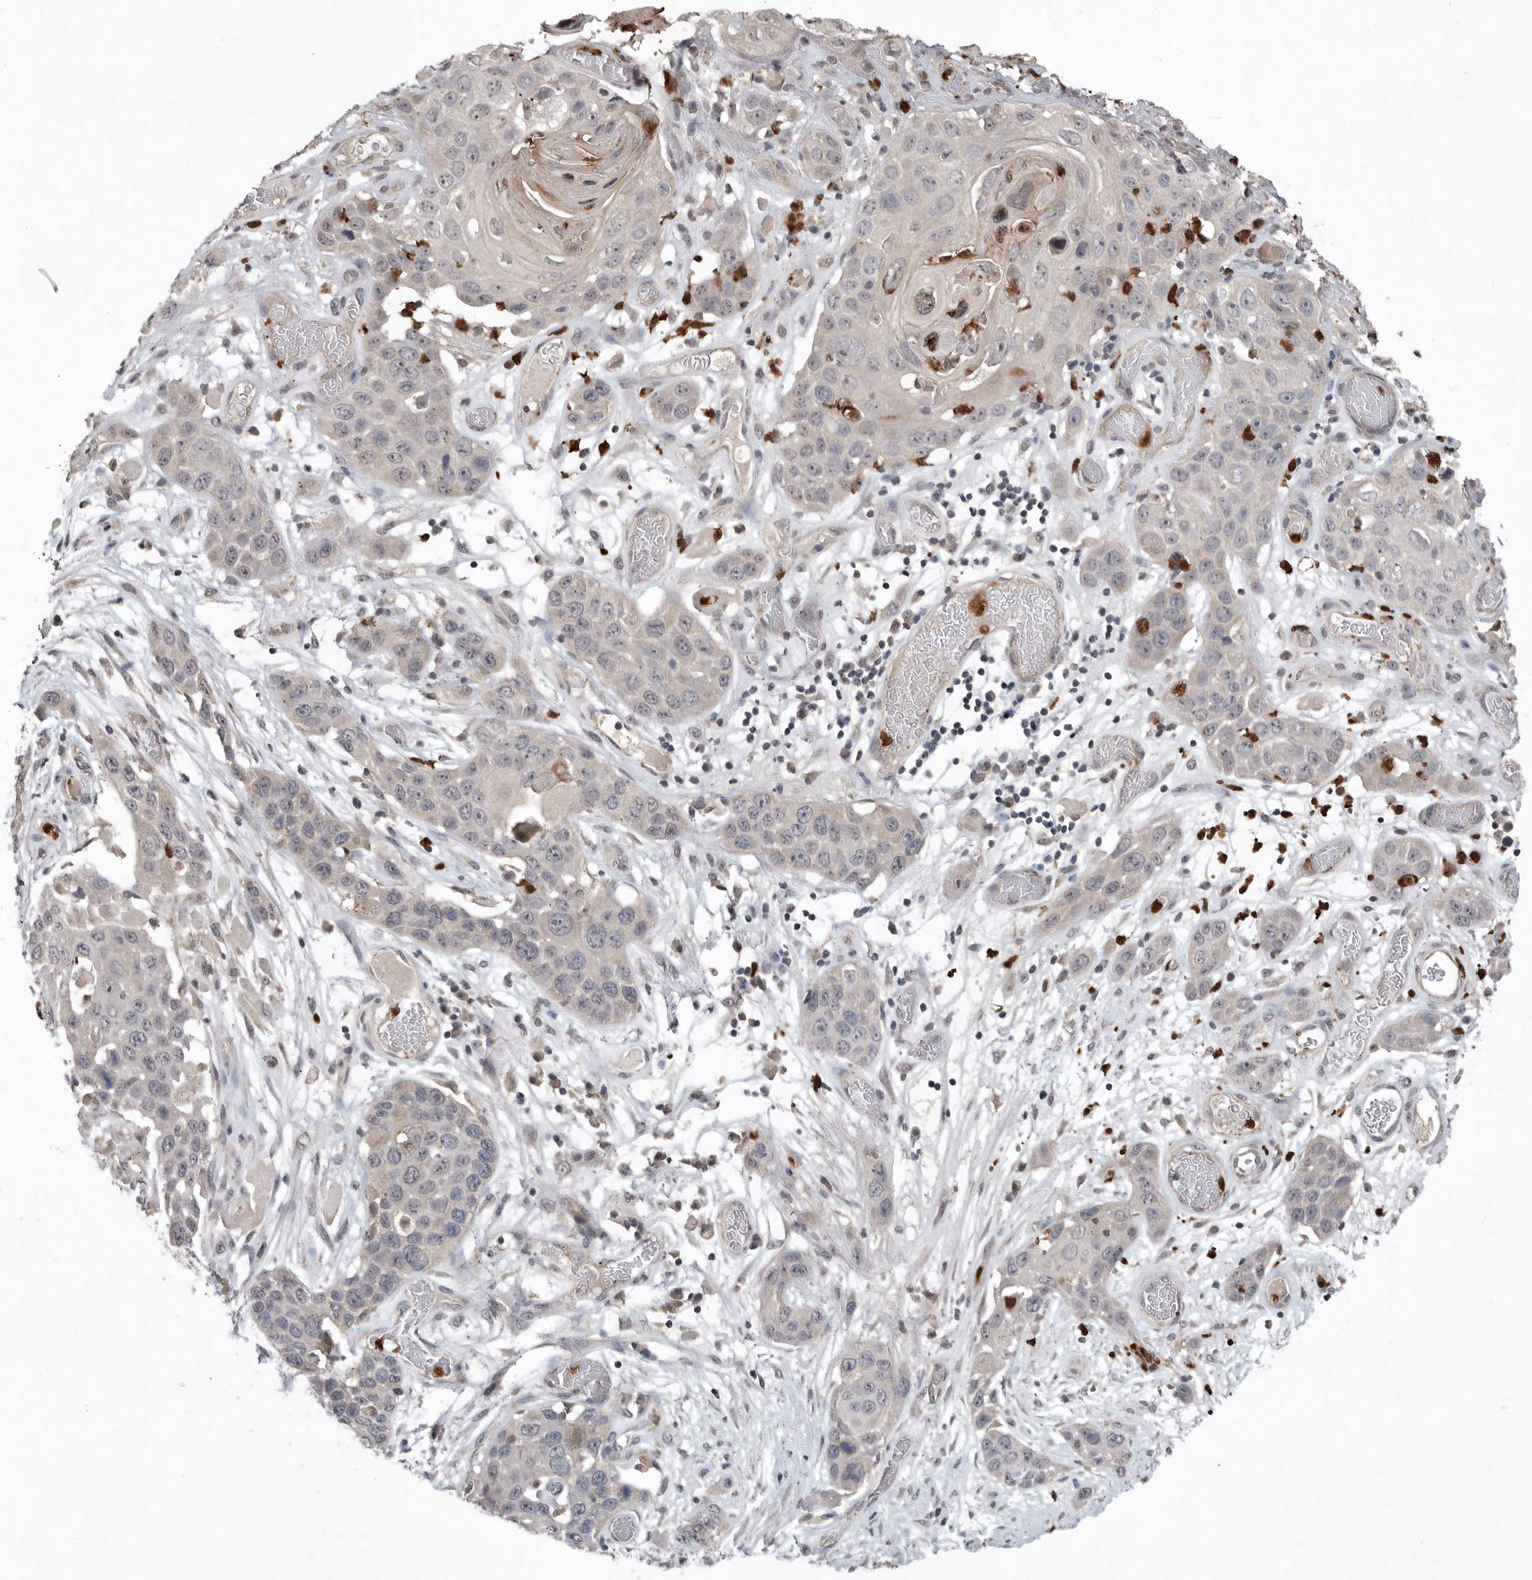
{"staining": {"intensity": "weak", "quantity": "25%-75%", "location": "cytoplasmic/membranous"}, "tissue": "skin cancer", "cell_type": "Tumor cells", "image_type": "cancer", "snomed": [{"axis": "morphology", "description": "Squamous cell carcinoma, NOS"}, {"axis": "topography", "description": "Skin"}], "caption": "A high-resolution image shows immunohistochemistry (IHC) staining of skin squamous cell carcinoma, which displays weak cytoplasmic/membranous expression in about 25%-75% of tumor cells.", "gene": "SCP2", "patient": {"sex": "male", "age": 55}}